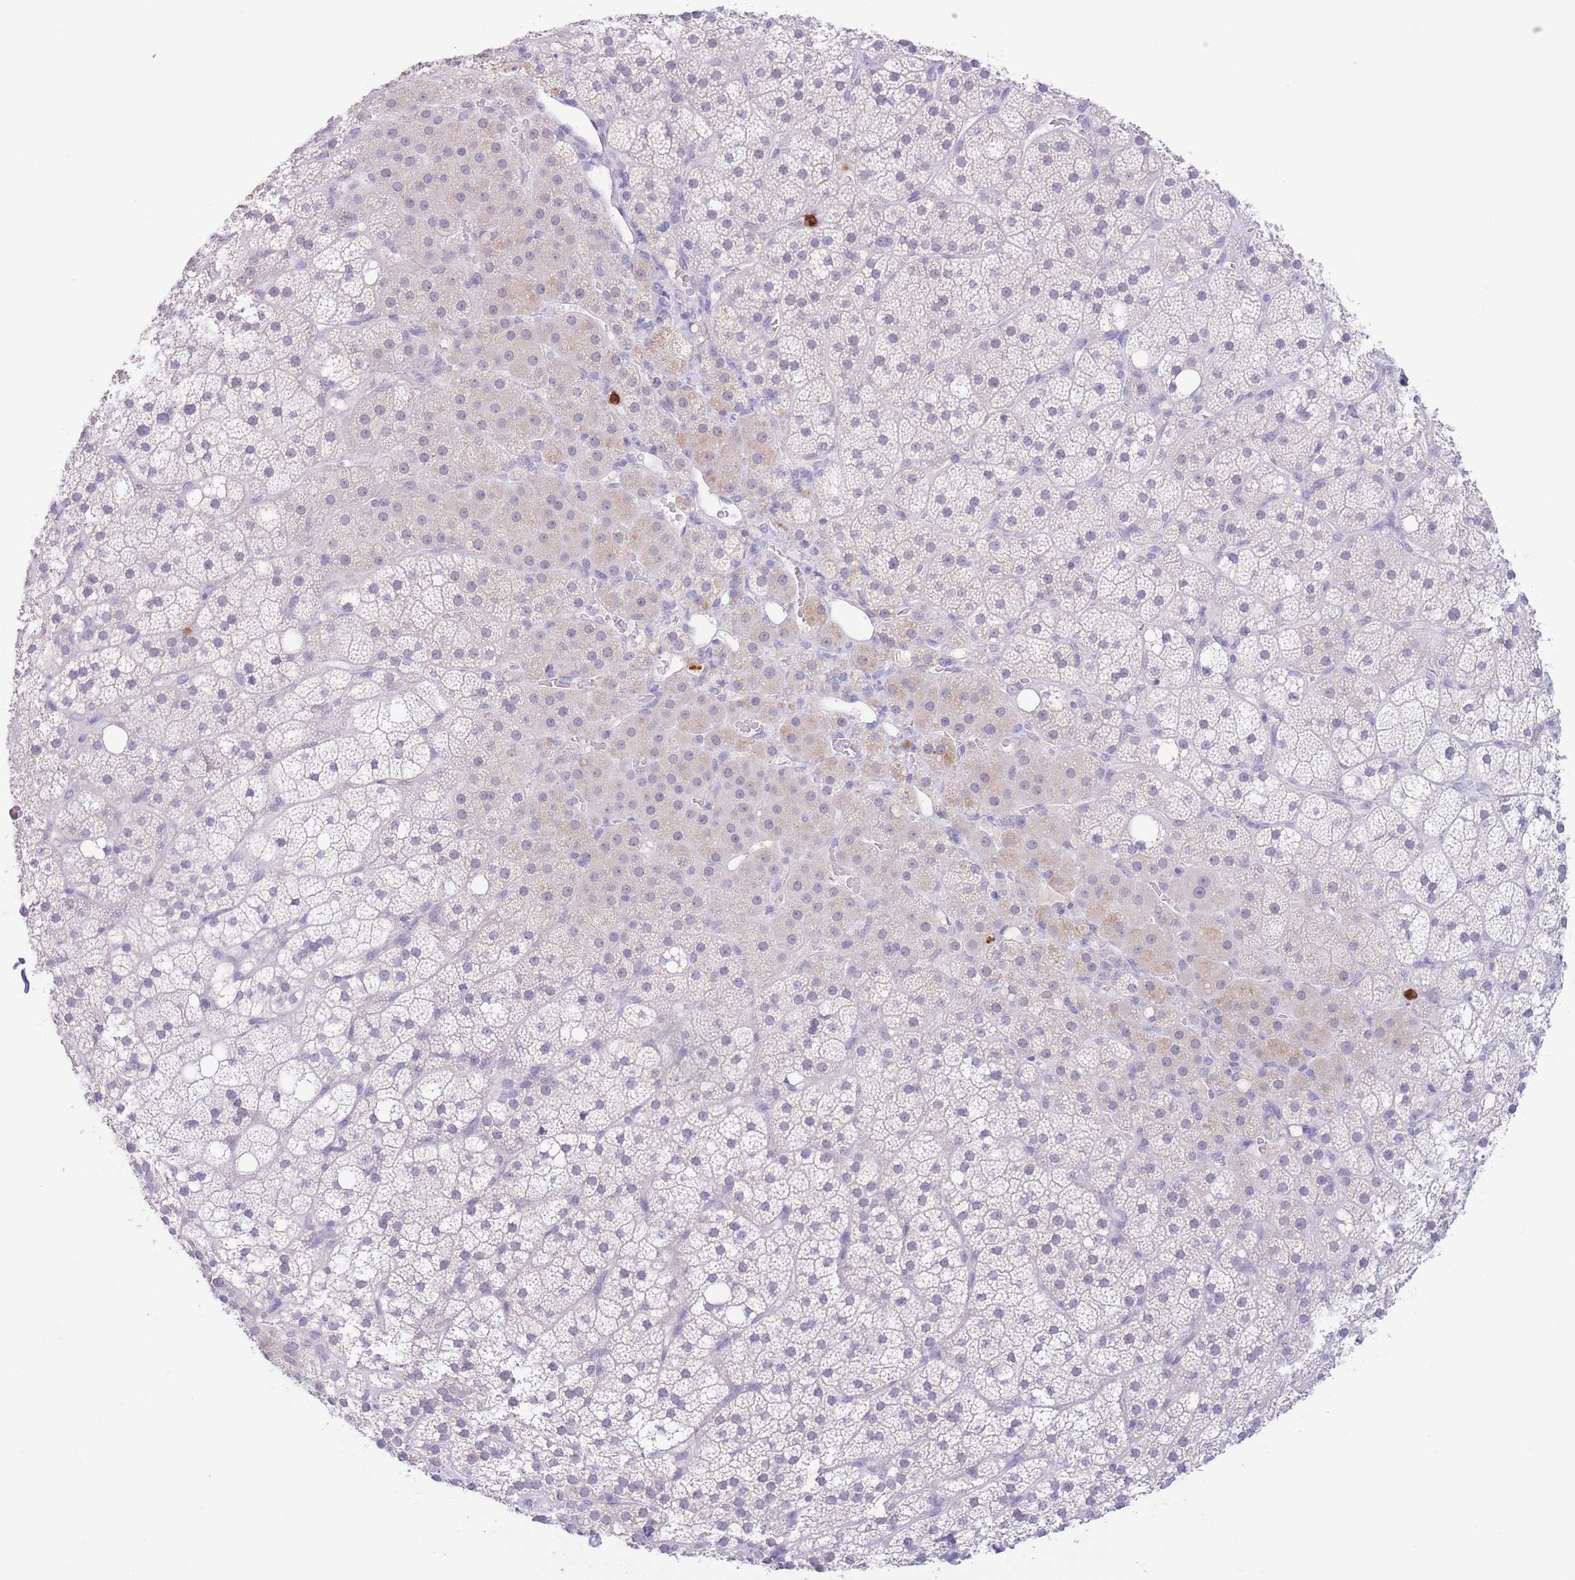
{"staining": {"intensity": "negative", "quantity": "none", "location": "none"}, "tissue": "adrenal gland", "cell_type": "Glandular cells", "image_type": "normal", "snomed": [{"axis": "morphology", "description": "Normal tissue, NOS"}, {"axis": "topography", "description": "Adrenal gland"}], "caption": "Glandular cells show no significant protein expression in unremarkable adrenal gland. The staining is performed using DAB brown chromogen with nuclei counter-stained in using hematoxylin.", "gene": "LCLAT1", "patient": {"sex": "male", "age": 53}}